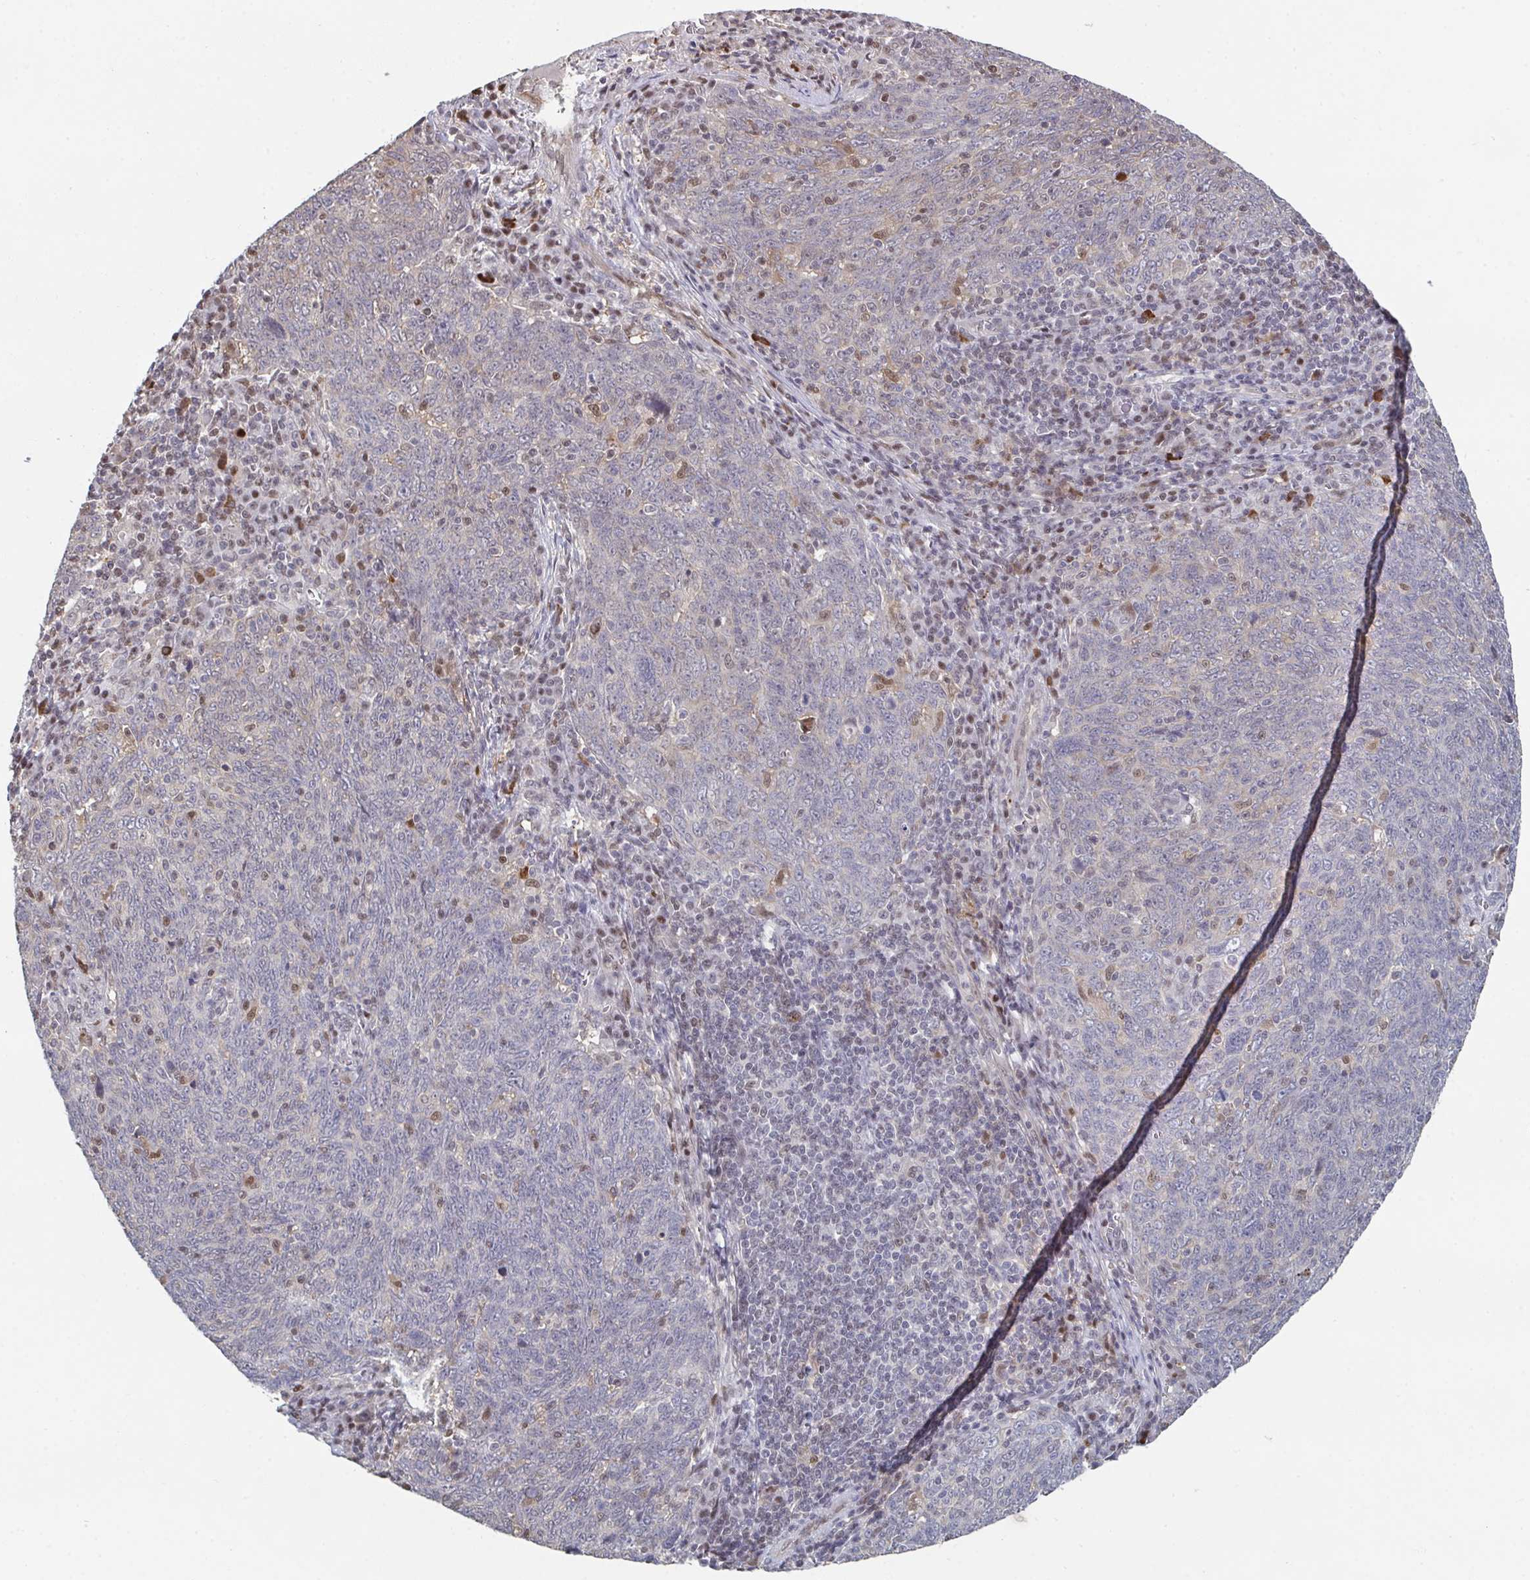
{"staining": {"intensity": "negative", "quantity": "none", "location": "none"}, "tissue": "lung cancer", "cell_type": "Tumor cells", "image_type": "cancer", "snomed": [{"axis": "morphology", "description": "Squamous cell carcinoma, NOS"}, {"axis": "topography", "description": "Lung"}], "caption": "DAB (3,3'-diaminobenzidine) immunohistochemical staining of human lung cancer reveals no significant expression in tumor cells. (DAB immunohistochemistry, high magnification).", "gene": "ACD", "patient": {"sex": "female", "age": 72}}